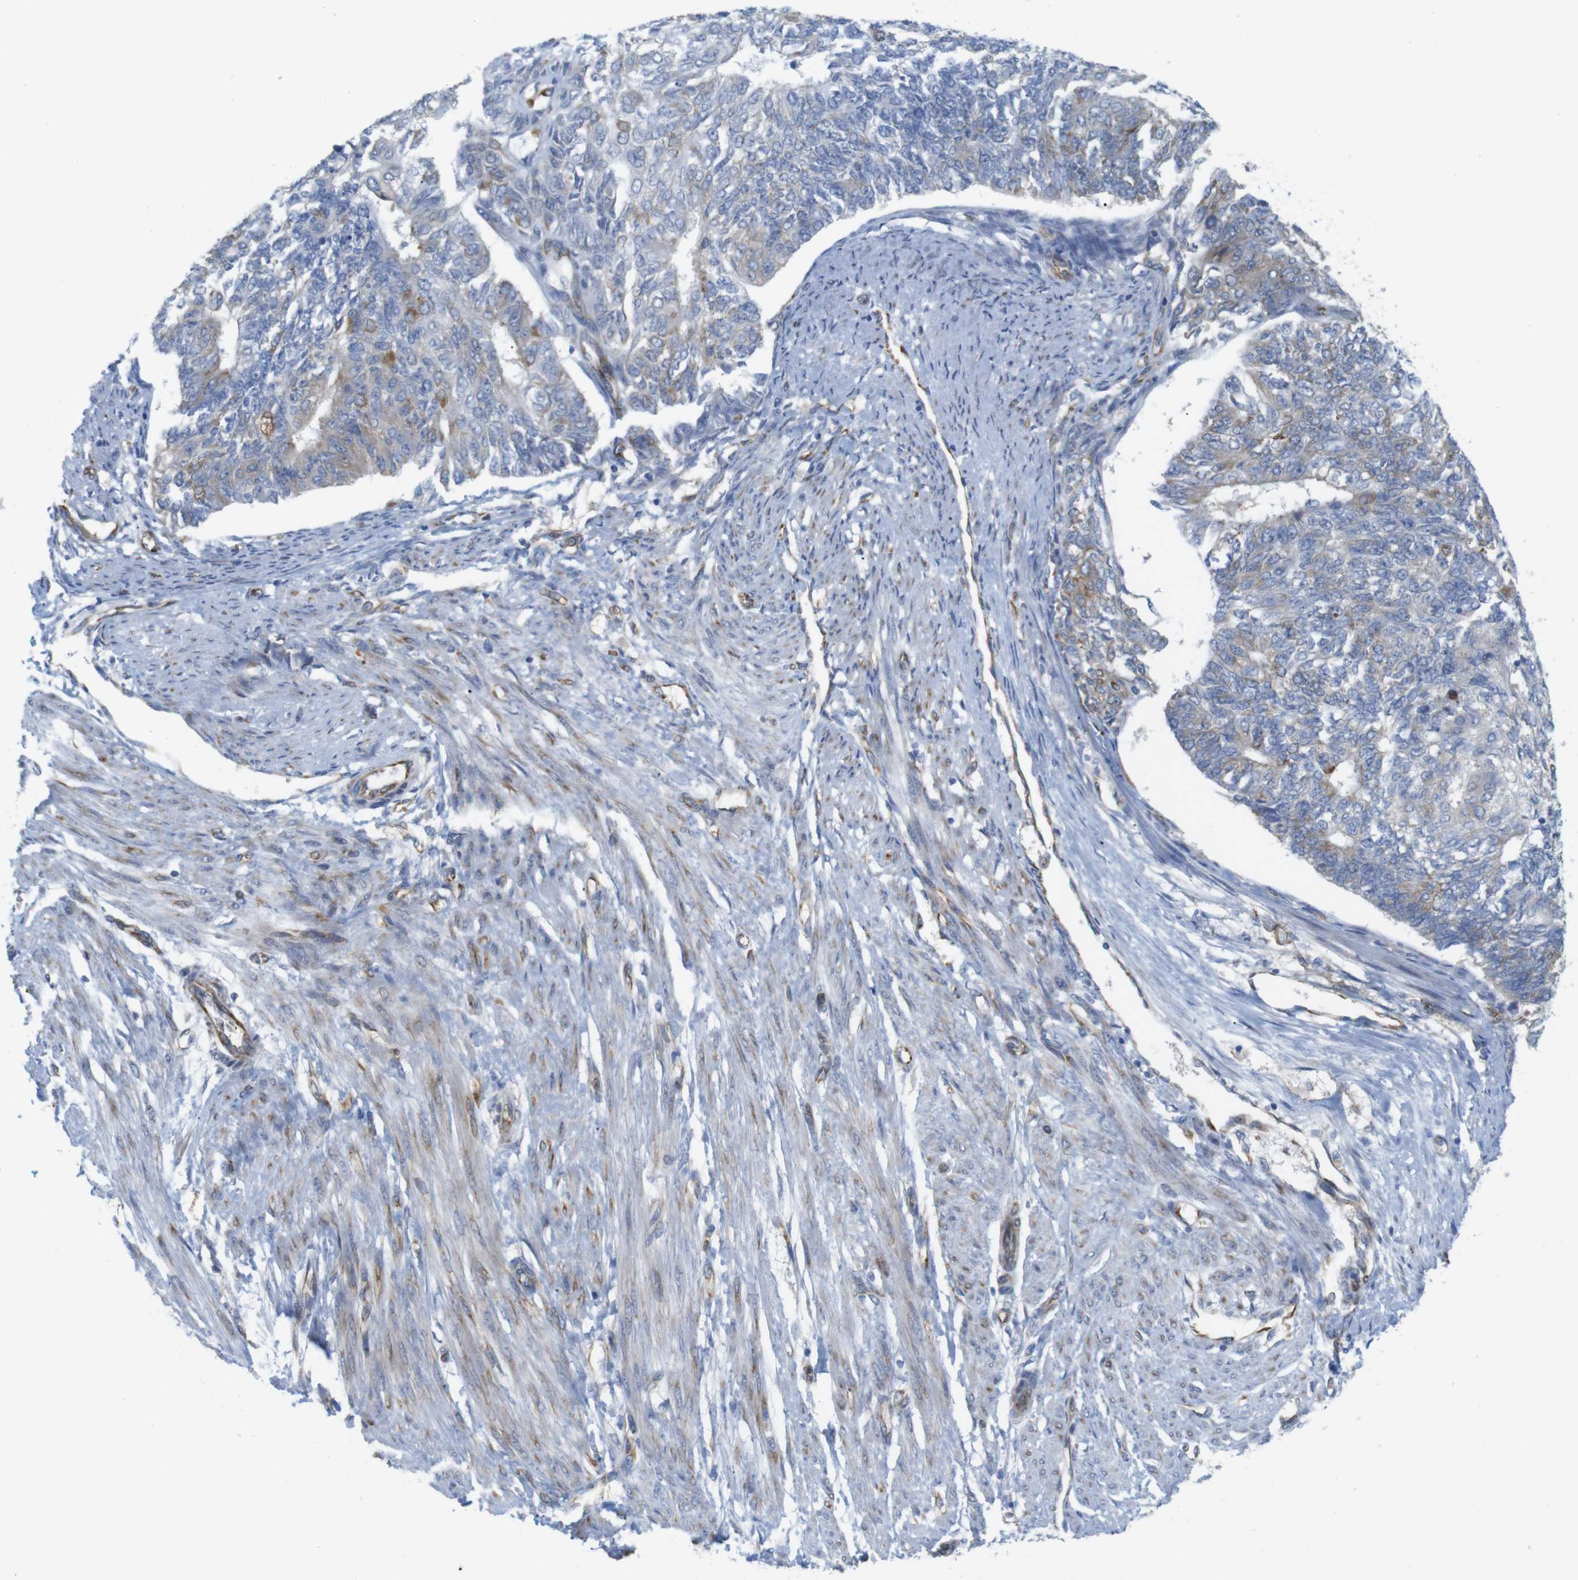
{"staining": {"intensity": "weak", "quantity": "25%-75%", "location": "cytoplasmic/membranous"}, "tissue": "endometrial cancer", "cell_type": "Tumor cells", "image_type": "cancer", "snomed": [{"axis": "morphology", "description": "Adenocarcinoma, NOS"}, {"axis": "topography", "description": "Endometrium"}], "caption": "Endometrial cancer stained with DAB (3,3'-diaminobenzidine) IHC exhibits low levels of weak cytoplasmic/membranous expression in about 25%-75% of tumor cells.", "gene": "PCNX2", "patient": {"sex": "female", "age": 32}}